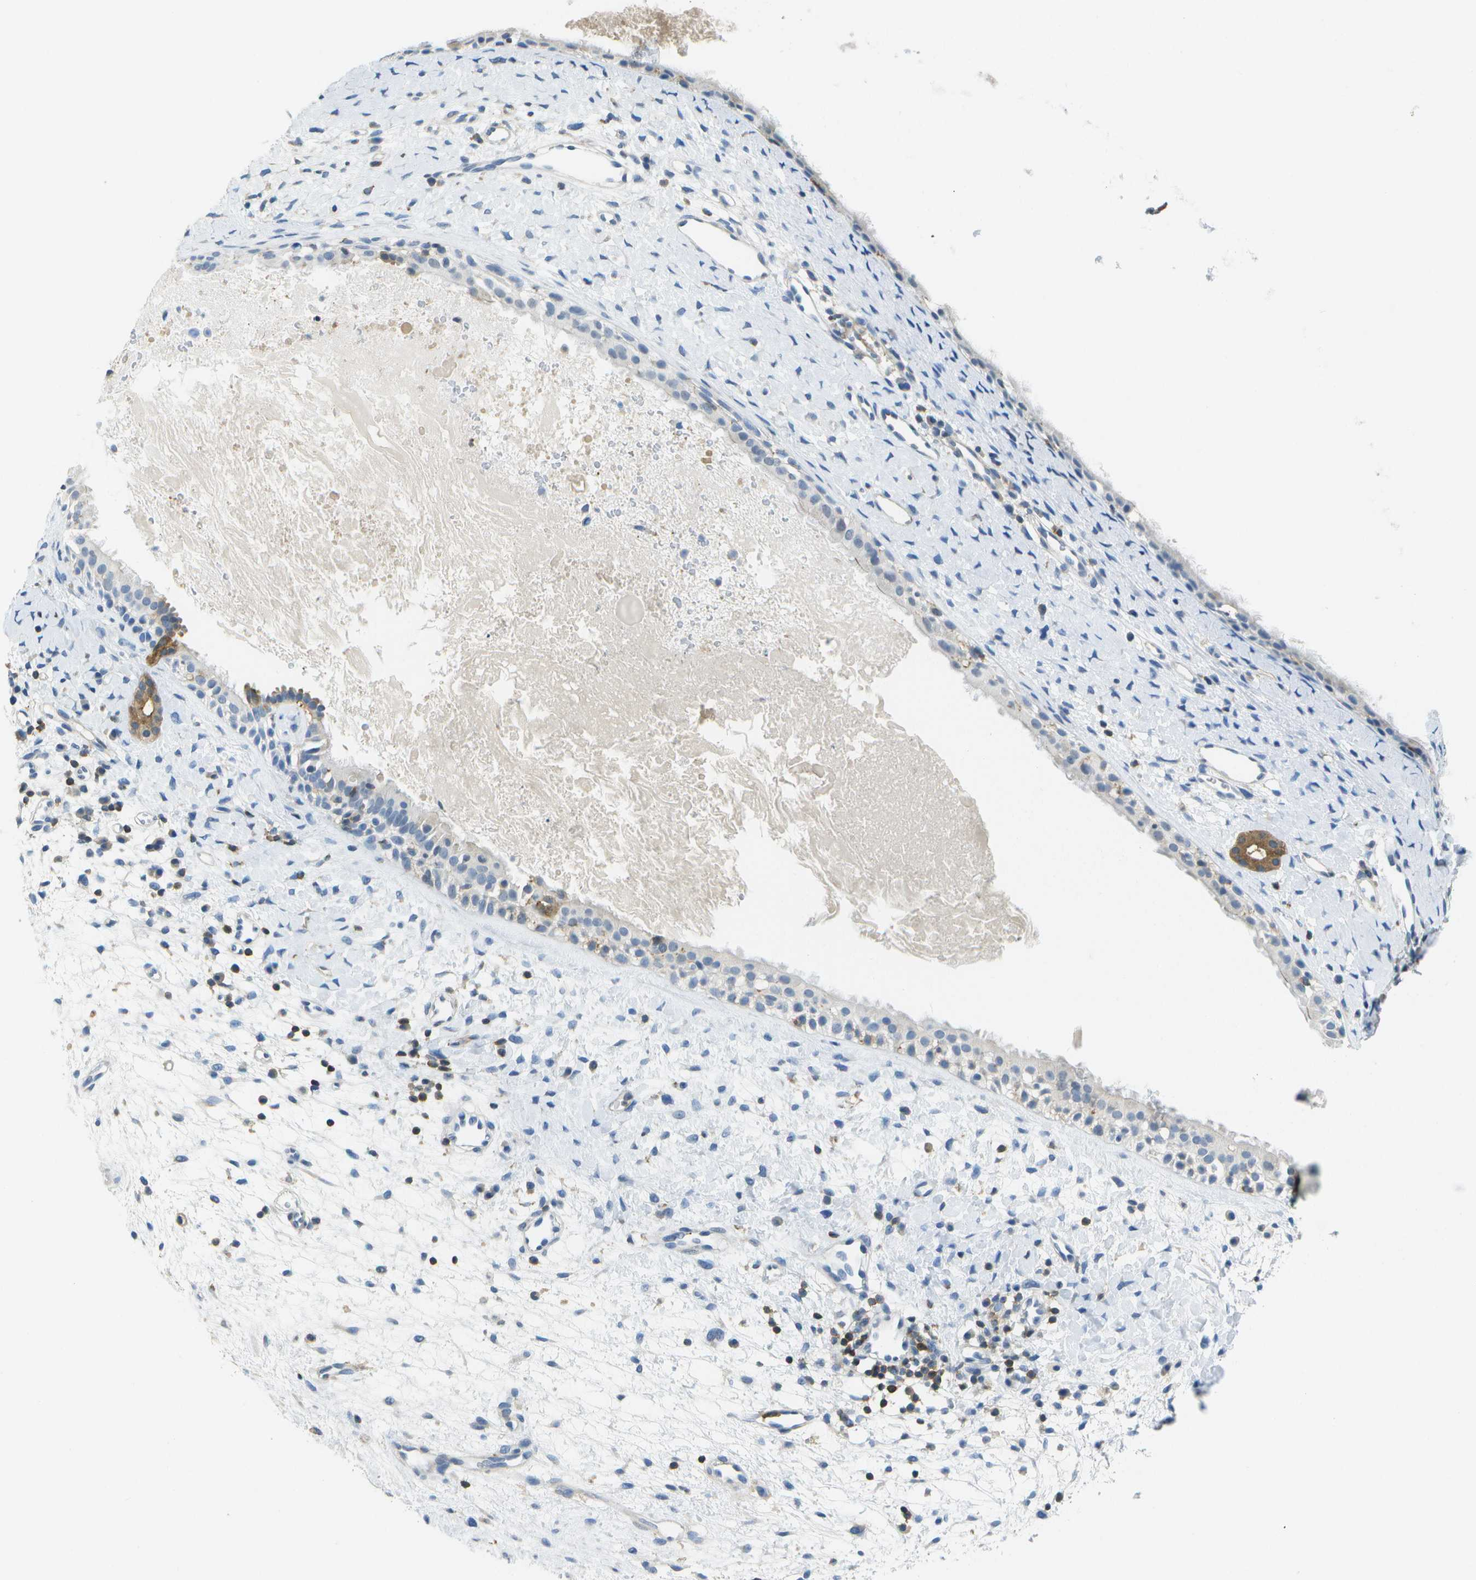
{"staining": {"intensity": "negative", "quantity": "none", "location": "none"}, "tissue": "nasopharynx", "cell_type": "Respiratory epithelial cells", "image_type": "normal", "snomed": [{"axis": "morphology", "description": "Normal tissue, NOS"}, {"axis": "topography", "description": "Nasopharynx"}], "caption": "The micrograph demonstrates no staining of respiratory epithelial cells in benign nasopharynx. (Stains: DAB (3,3'-diaminobenzidine) immunohistochemistry (IHC) with hematoxylin counter stain, Microscopy: brightfield microscopy at high magnification).", "gene": "RCSD1", "patient": {"sex": "male", "age": 22}}